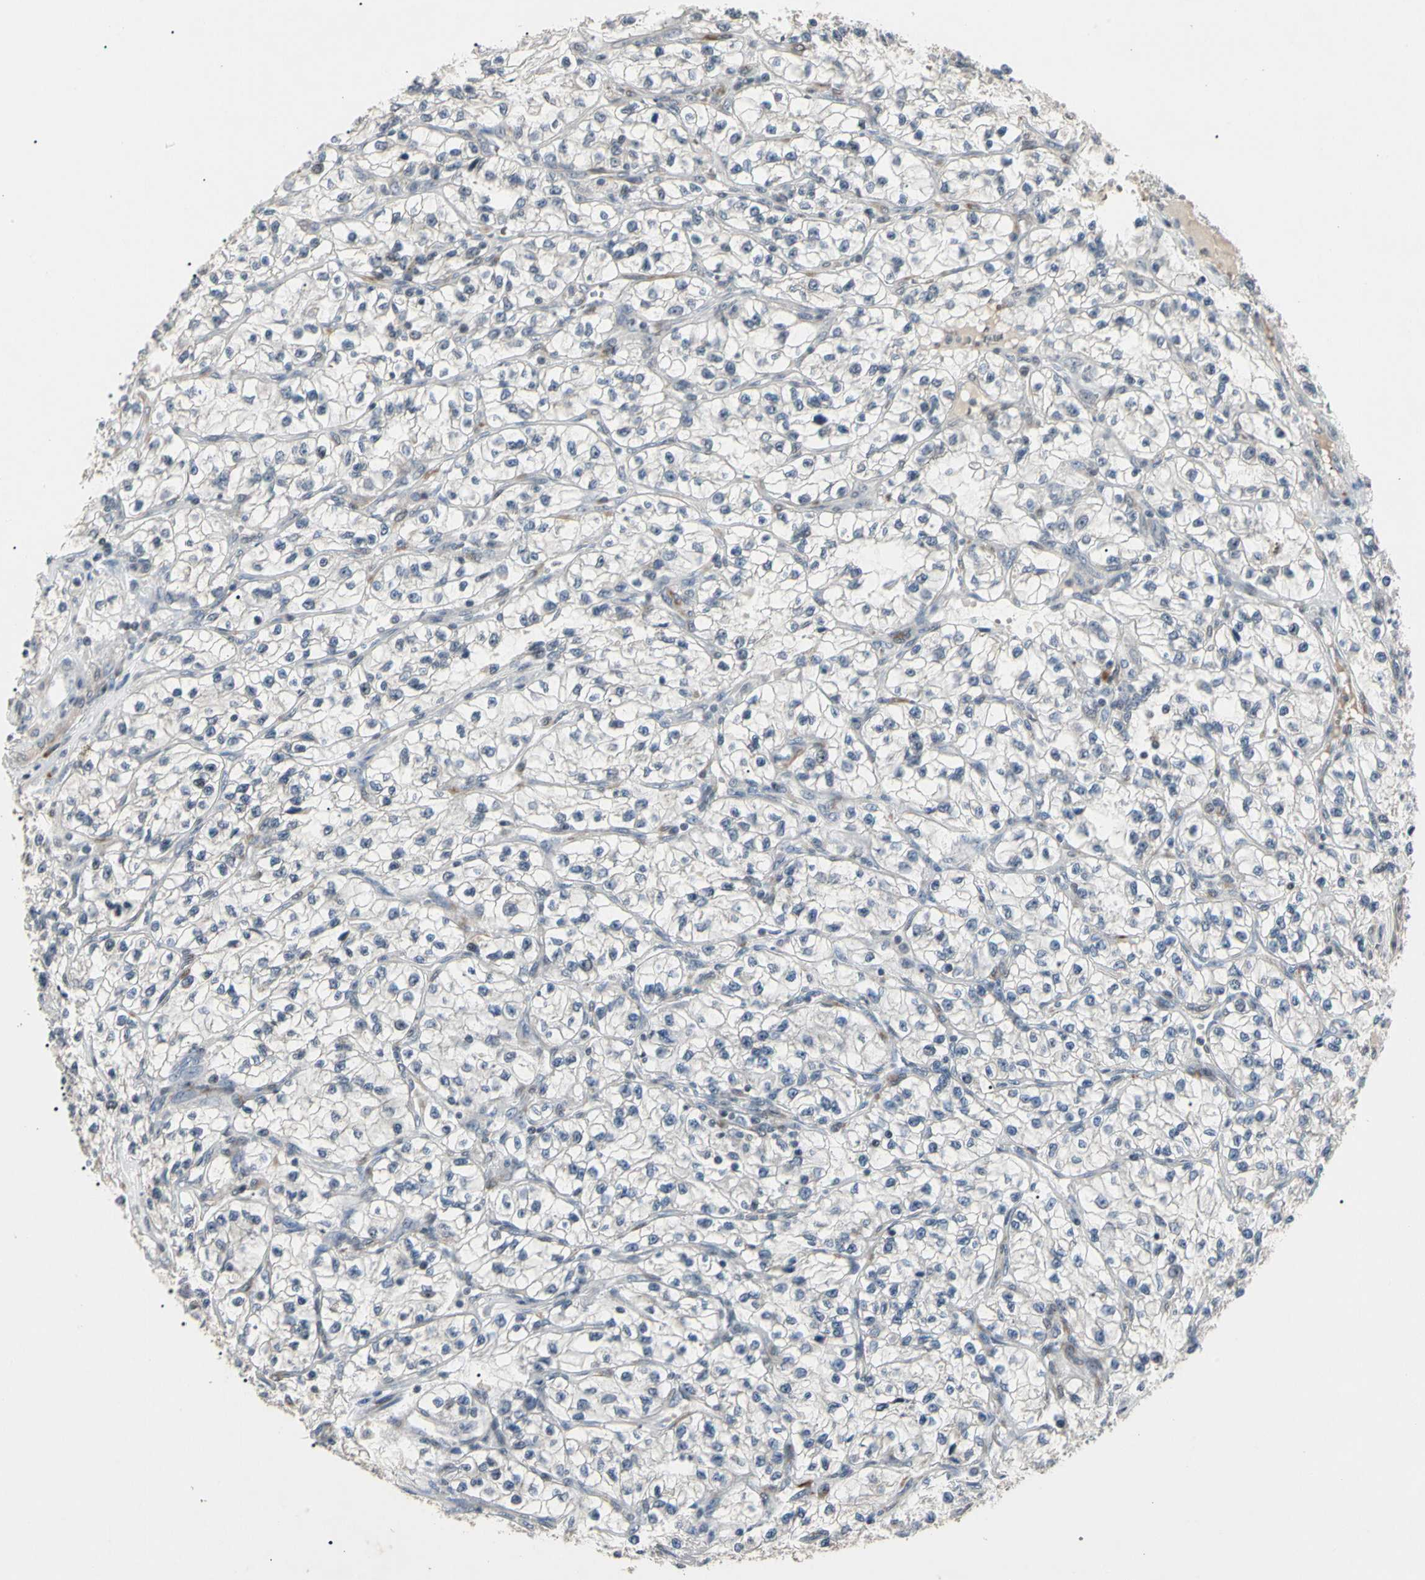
{"staining": {"intensity": "negative", "quantity": "none", "location": "none"}, "tissue": "renal cancer", "cell_type": "Tumor cells", "image_type": "cancer", "snomed": [{"axis": "morphology", "description": "Adenocarcinoma, NOS"}, {"axis": "topography", "description": "Kidney"}], "caption": "Micrograph shows no protein expression in tumor cells of renal adenocarcinoma tissue.", "gene": "GREM1", "patient": {"sex": "female", "age": 57}}